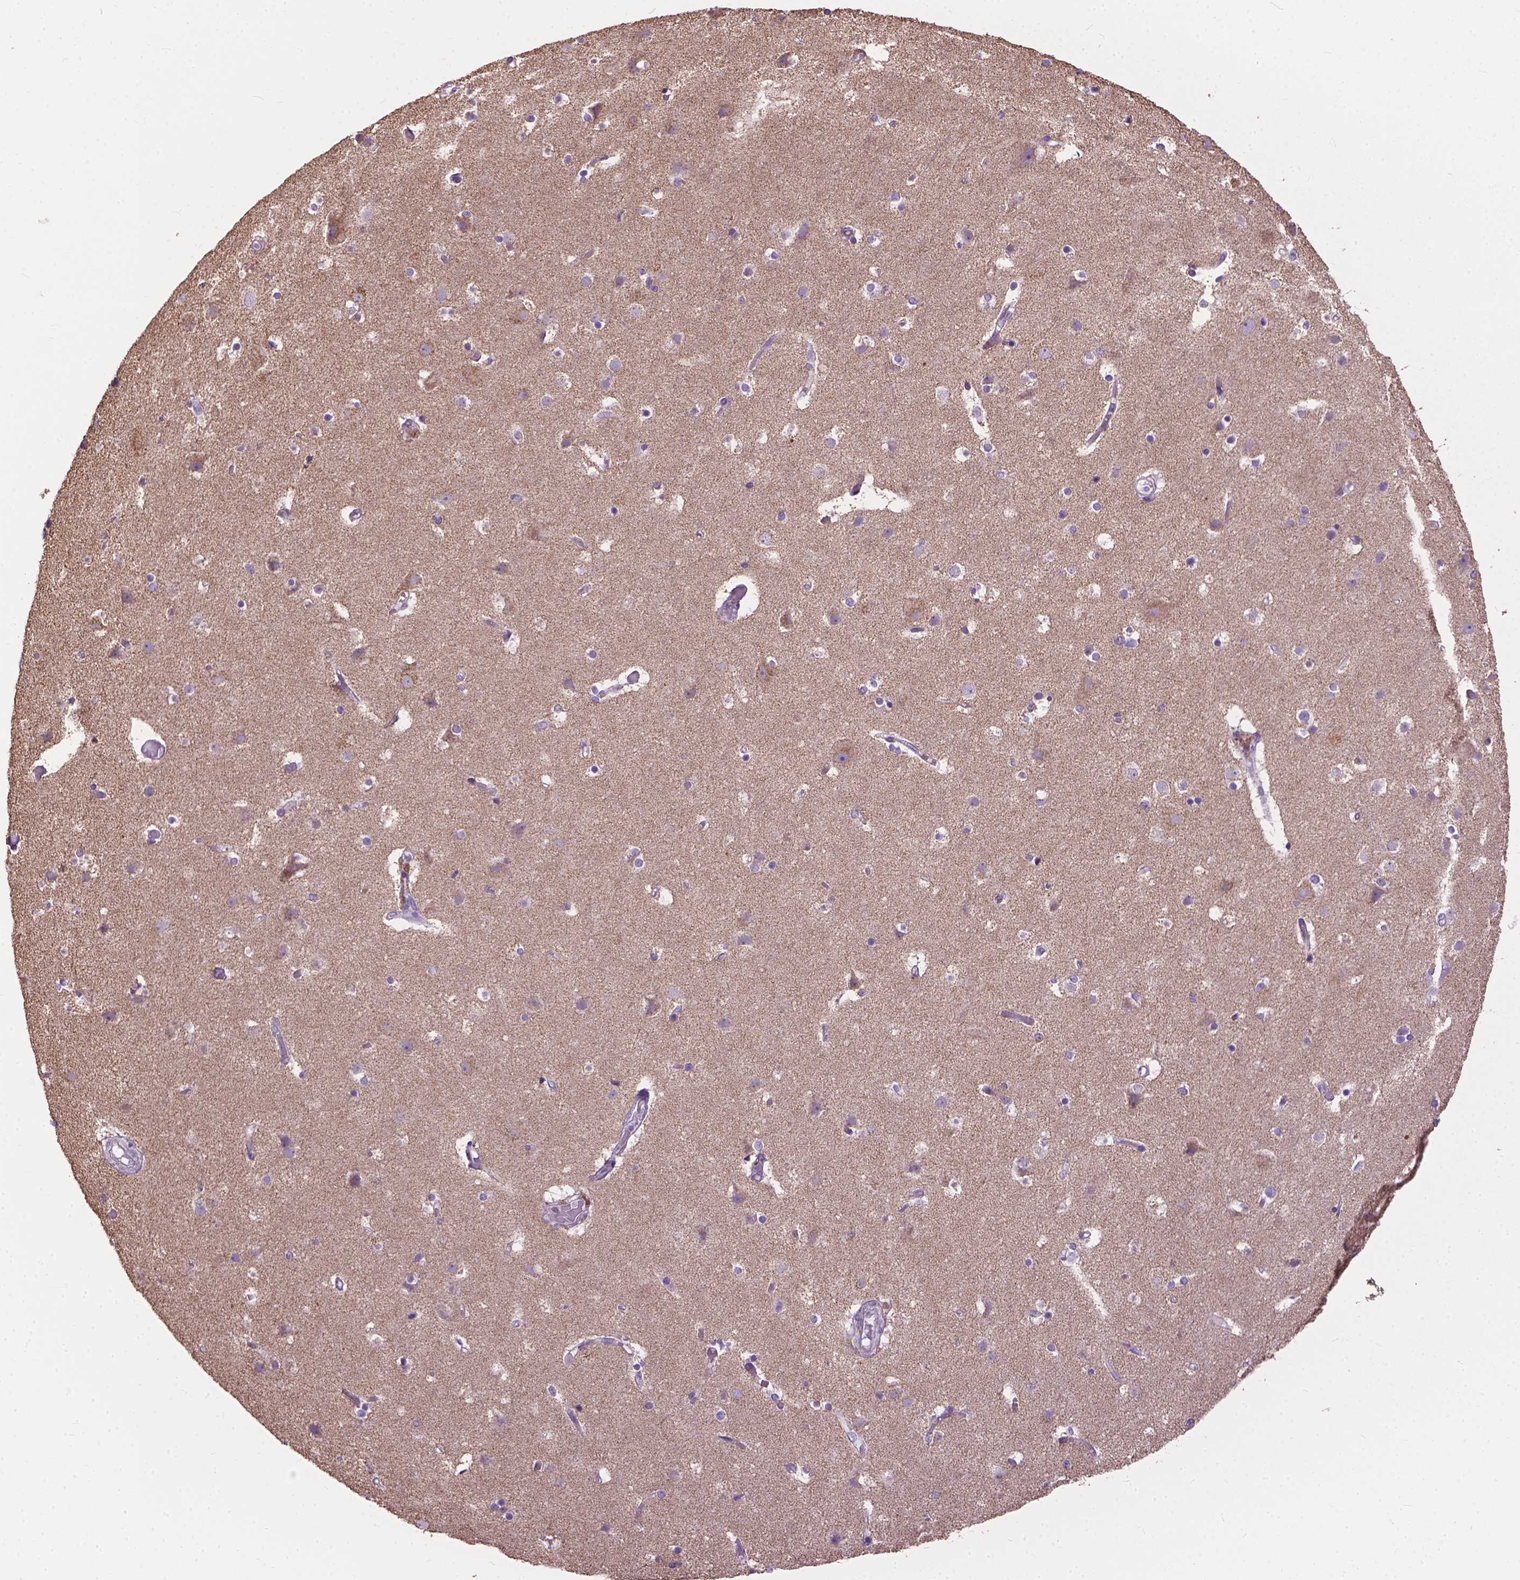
{"staining": {"intensity": "negative", "quantity": "none", "location": "none"}, "tissue": "cerebral cortex", "cell_type": "Endothelial cells", "image_type": "normal", "snomed": [{"axis": "morphology", "description": "Normal tissue, NOS"}, {"axis": "topography", "description": "Cerebral cortex"}], "caption": "The IHC histopathology image has no significant staining in endothelial cells of cerebral cortex.", "gene": "VDAC1", "patient": {"sex": "female", "age": 52}}